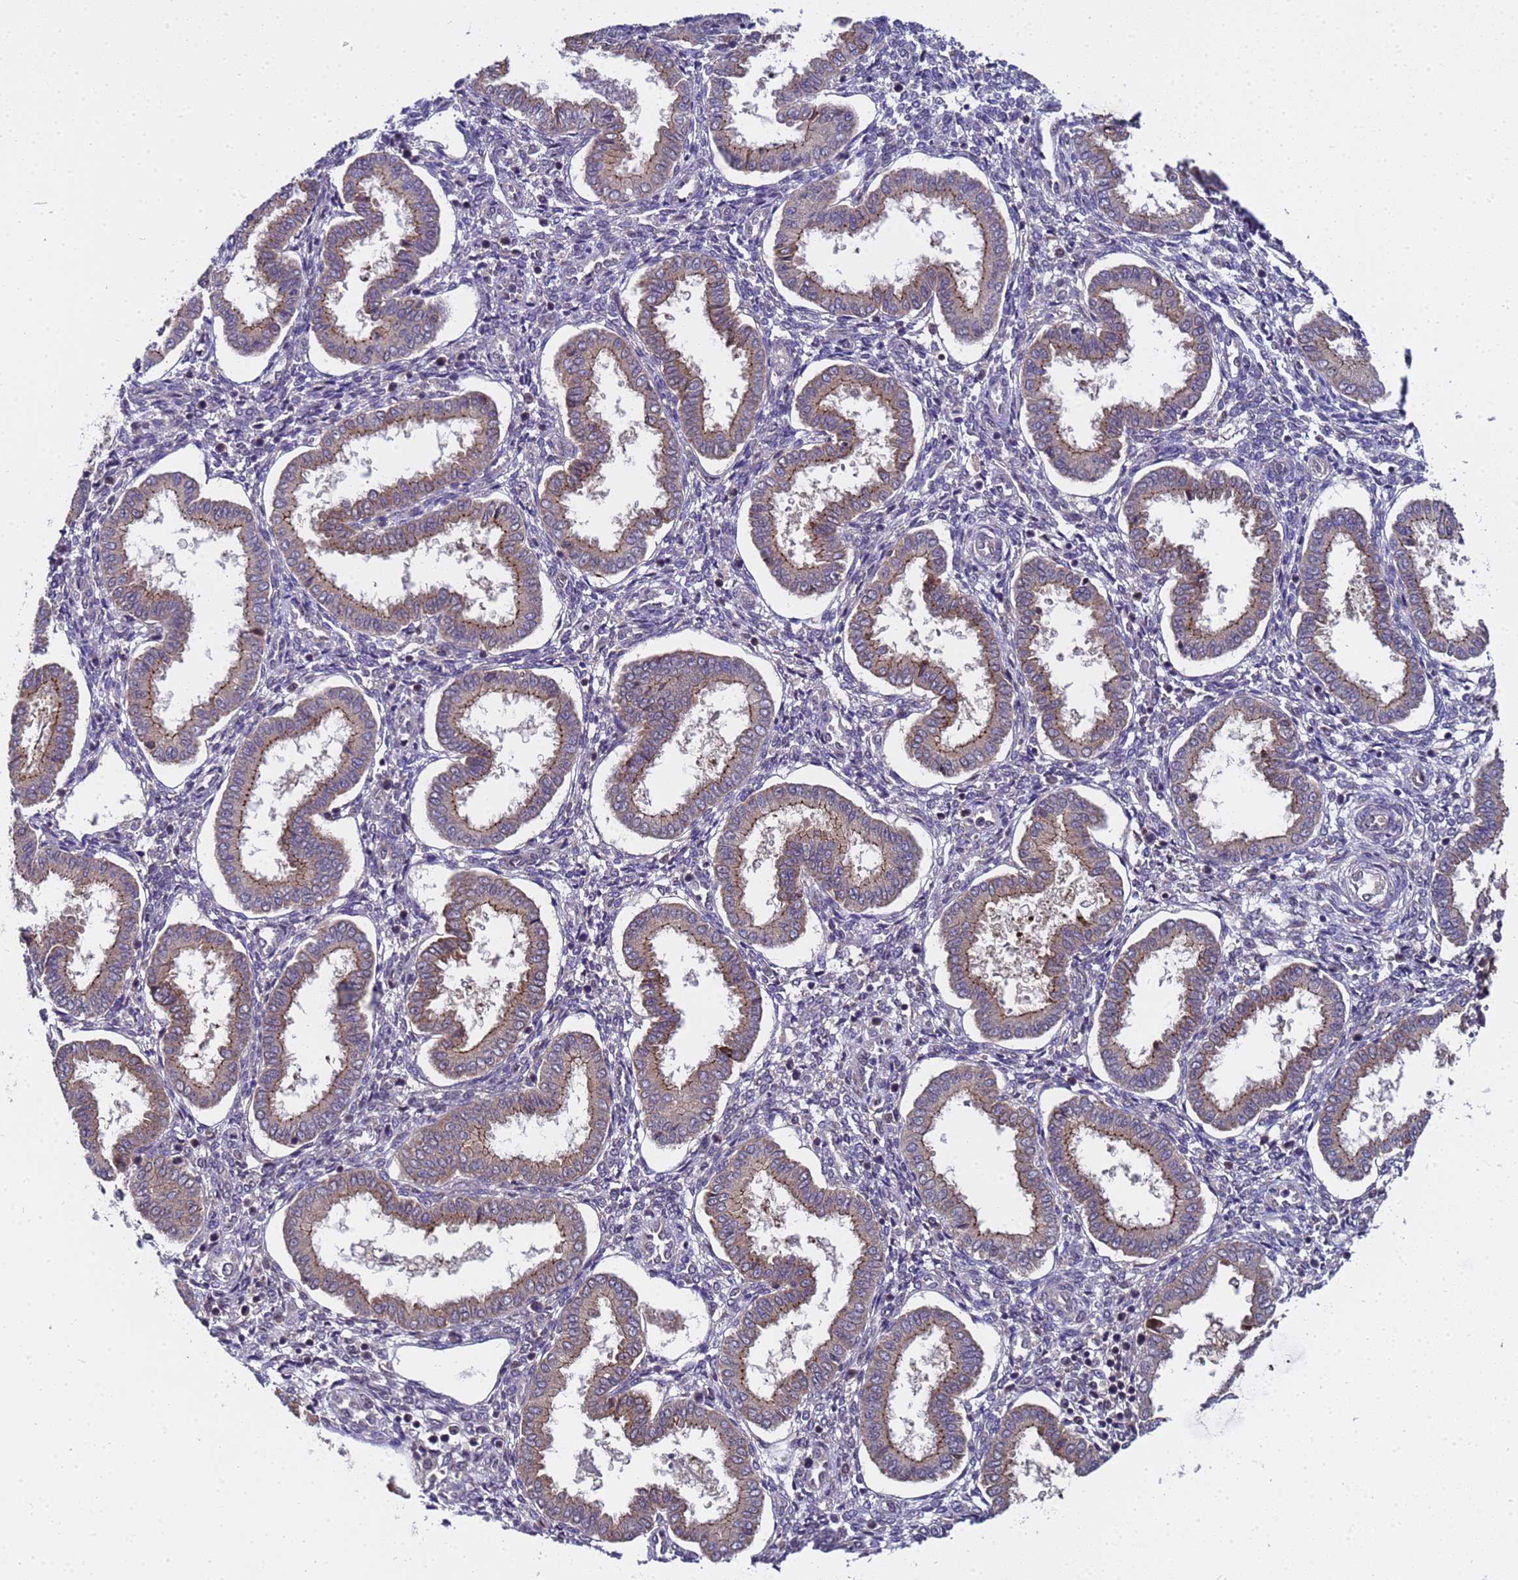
{"staining": {"intensity": "negative", "quantity": "none", "location": "none"}, "tissue": "endometrium", "cell_type": "Cells in endometrial stroma", "image_type": "normal", "snomed": [{"axis": "morphology", "description": "Normal tissue, NOS"}, {"axis": "topography", "description": "Endometrium"}], "caption": "Immunohistochemistry (IHC) of unremarkable endometrium demonstrates no expression in cells in endometrial stroma.", "gene": "ANAPC13", "patient": {"sex": "female", "age": 24}}